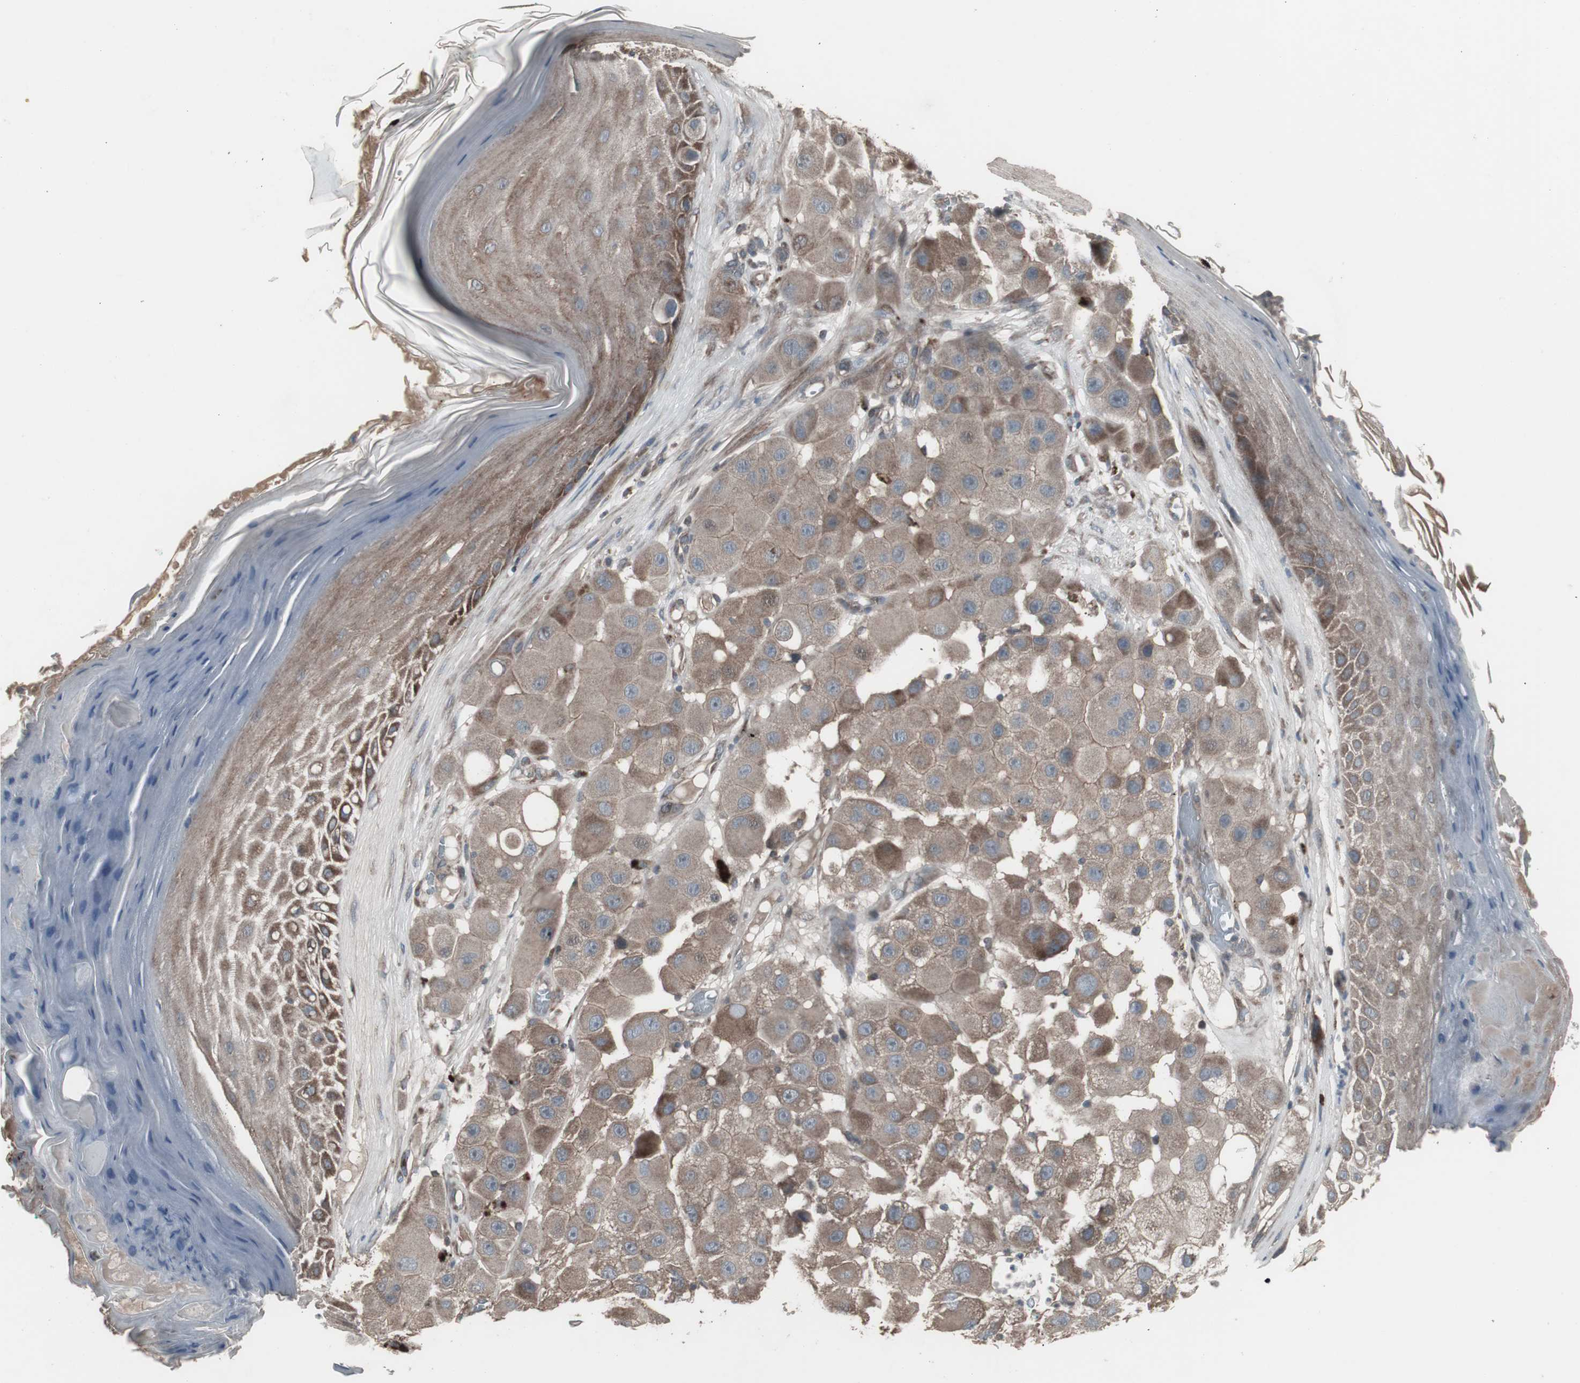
{"staining": {"intensity": "moderate", "quantity": "<25%", "location": "cytoplasmic/membranous"}, "tissue": "melanoma", "cell_type": "Tumor cells", "image_type": "cancer", "snomed": [{"axis": "morphology", "description": "Malignant melanoma, NOS"}, {"axis": "topography", "description": "Skin"}], "caption": "Immunohistochemical staining of melanoma exhibits moderate cytoplasmic/membranous protein expression in approximately <25% of tumor cells.", "gene": "SSTR2", "patient": {"sex": "female", "age": 81}}